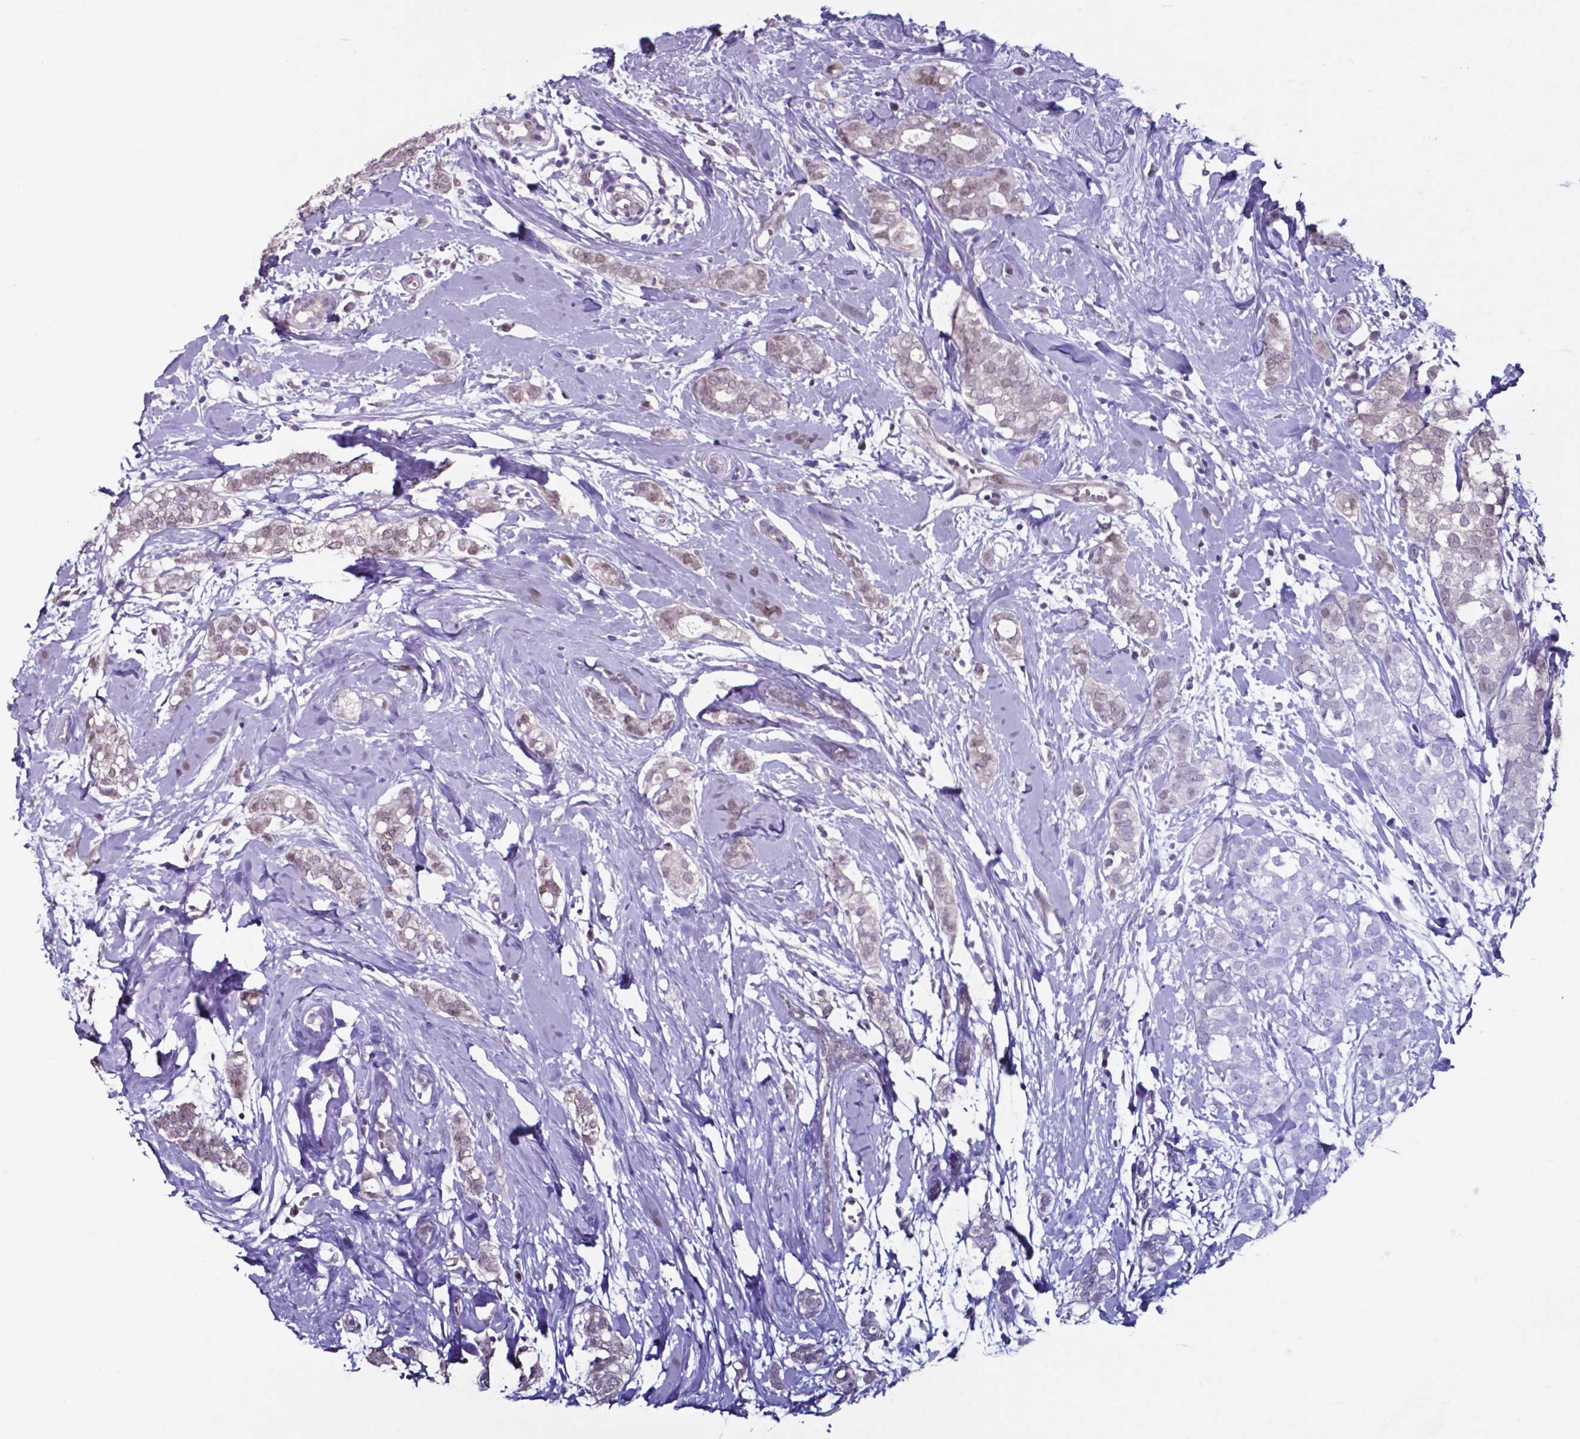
{"staining": {"intensity": "weak", "quantity": "25%-75%", "location": "nuclear"}, "tissue": "breast cancer", "cell_type": "Tumor cells", "image_type": "cancer", "snomed": [{"axis": "morphology", "description": "Duct carcinoma"}, {"axis": "topography", "description": "Breast"}], "caption": "Breast invasive ductal carcinoma was stained to show a protein in brown. There is low levels of weak nuclear positivity in about 25%-75% of tumor cells.", "gene": "UBA1", "patient": {"sex": "female", "age": 40}}